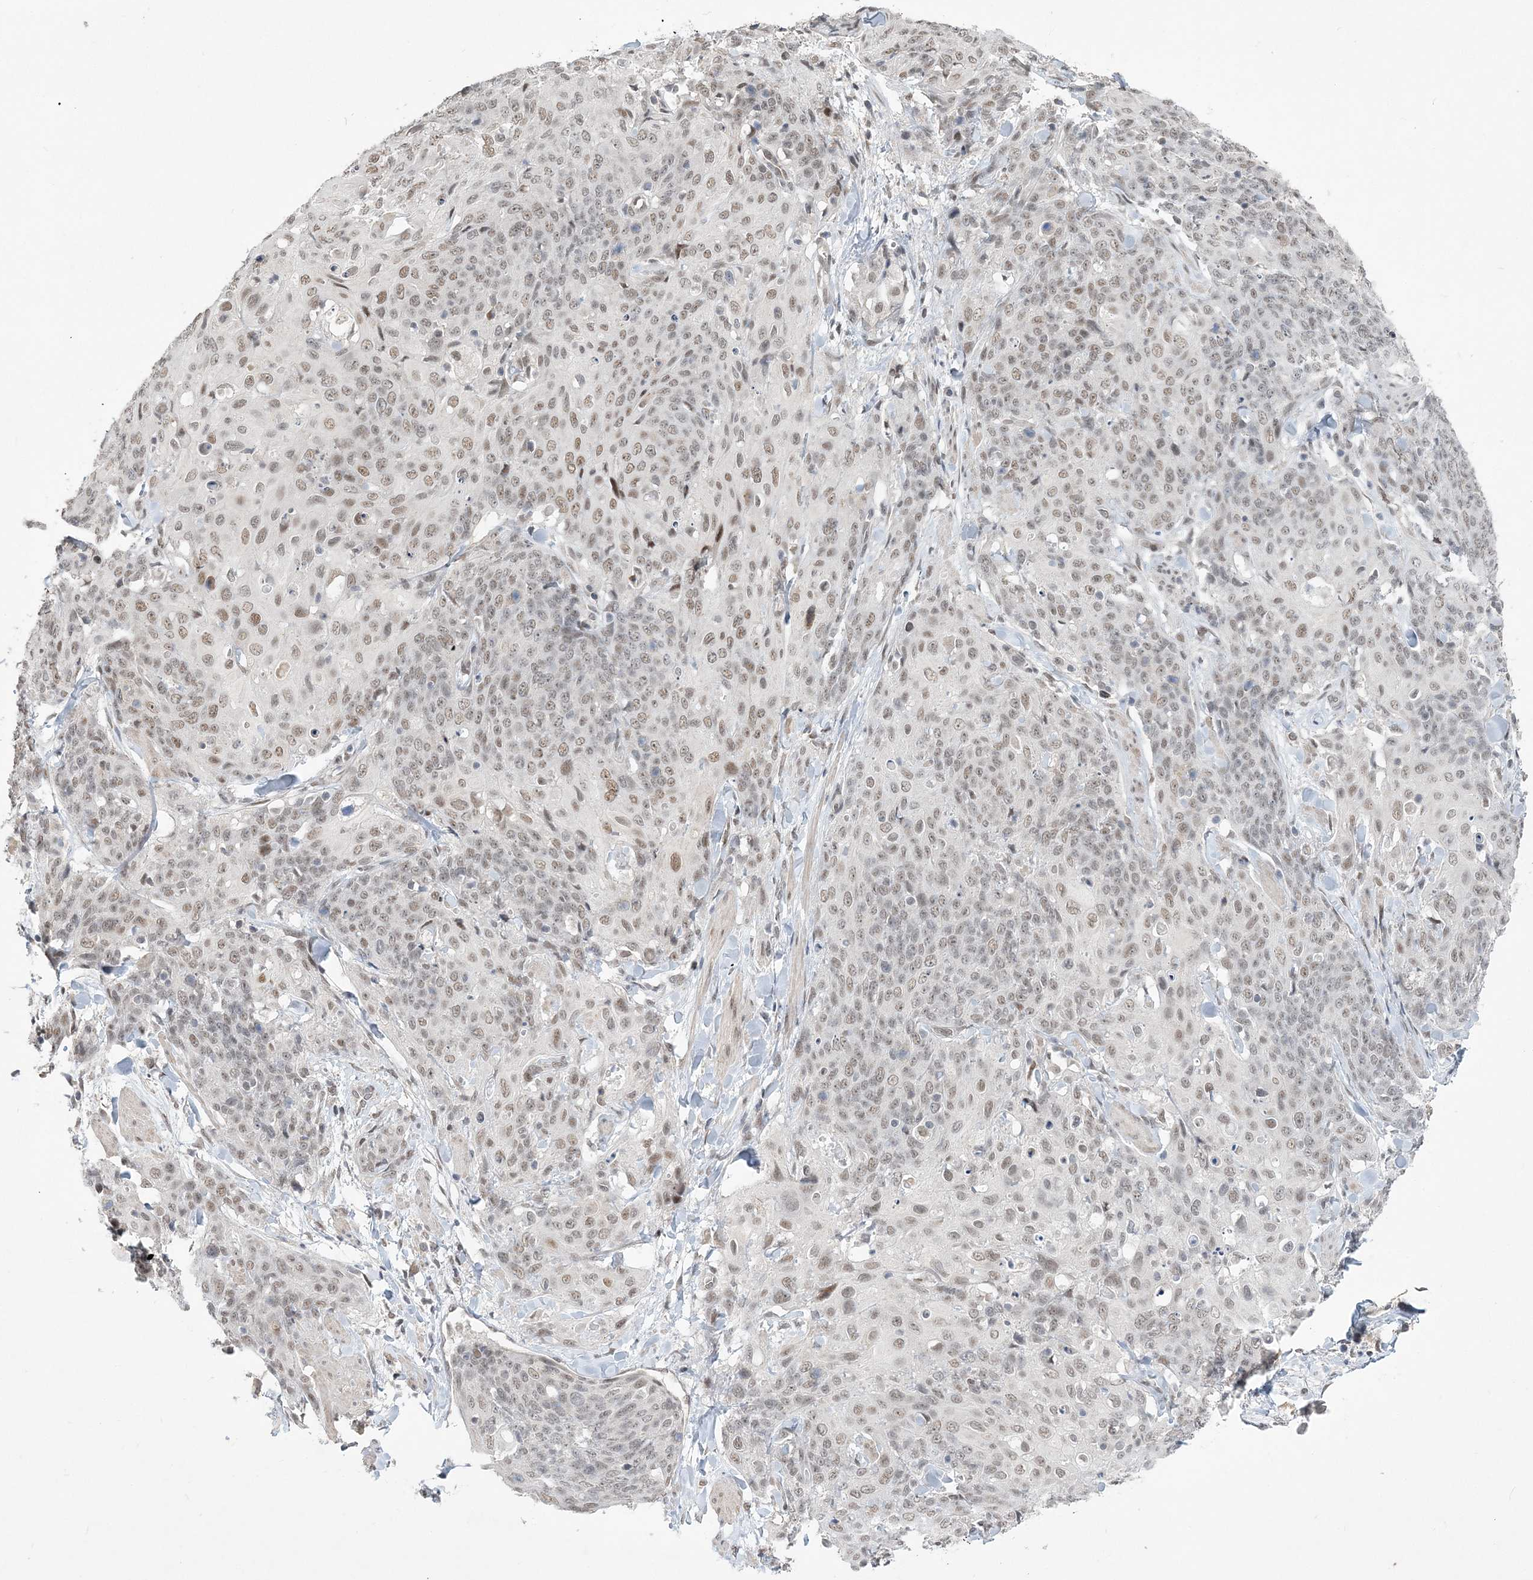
{"staining": {"intensity": "weak", "quantity": "25%-75%", "location": "nuclear"}, "tissue": "skin cancer", "cell_type": "Tumor cells", "image_type": "cancer", "snomed": [{"axis": "morphology", "description": "Squamous cell carcinoma, NOS"}, {"axis": "topography", "description": "Skin"}, {"axis": "topography", "description": "Vulva"}], "caption": "Human squamous cell carcinoma (skin) stained for a protein (brown) exhibits weak nuclear positive positivity in about 25%-75% of tumor cells.", "gene": "WAC", "patient": {"sex": "female", "age": 85}}